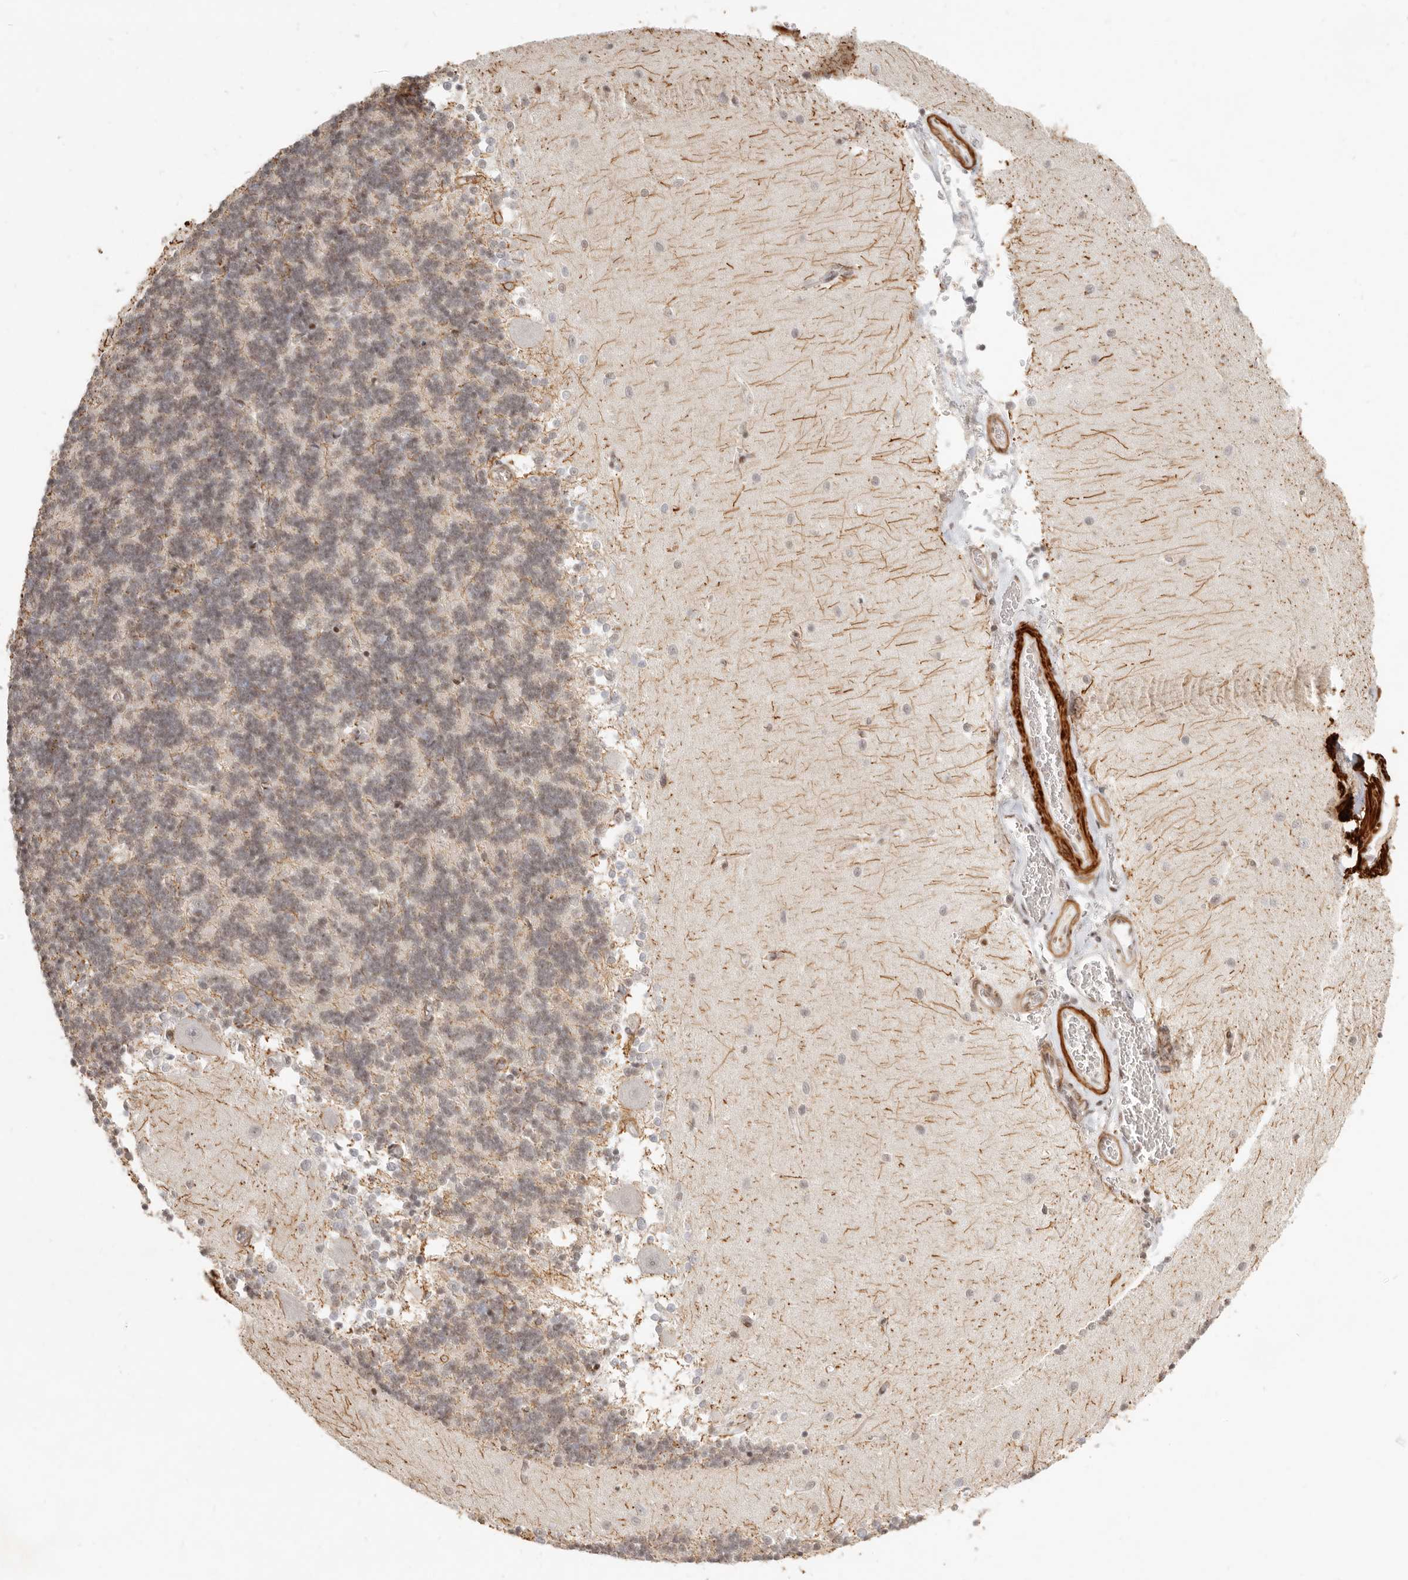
{"staining": {"intensity": "negative", "quantity": "none", "location": "none"}, "tissue": "cerebellum", "cell_type": "Cells in granular layer", "image_type": "normal", "snomed": [{"axis": "morphology", "description": "Normal tissue, NOS"}, {"axis": "topography", "description": "Cerebellum"}], "caption": "An image of human cerebellum is negative for staining in cells in granular layer.", "gene": "GABPA", "patient": {"sex": "male", "age": 37}}